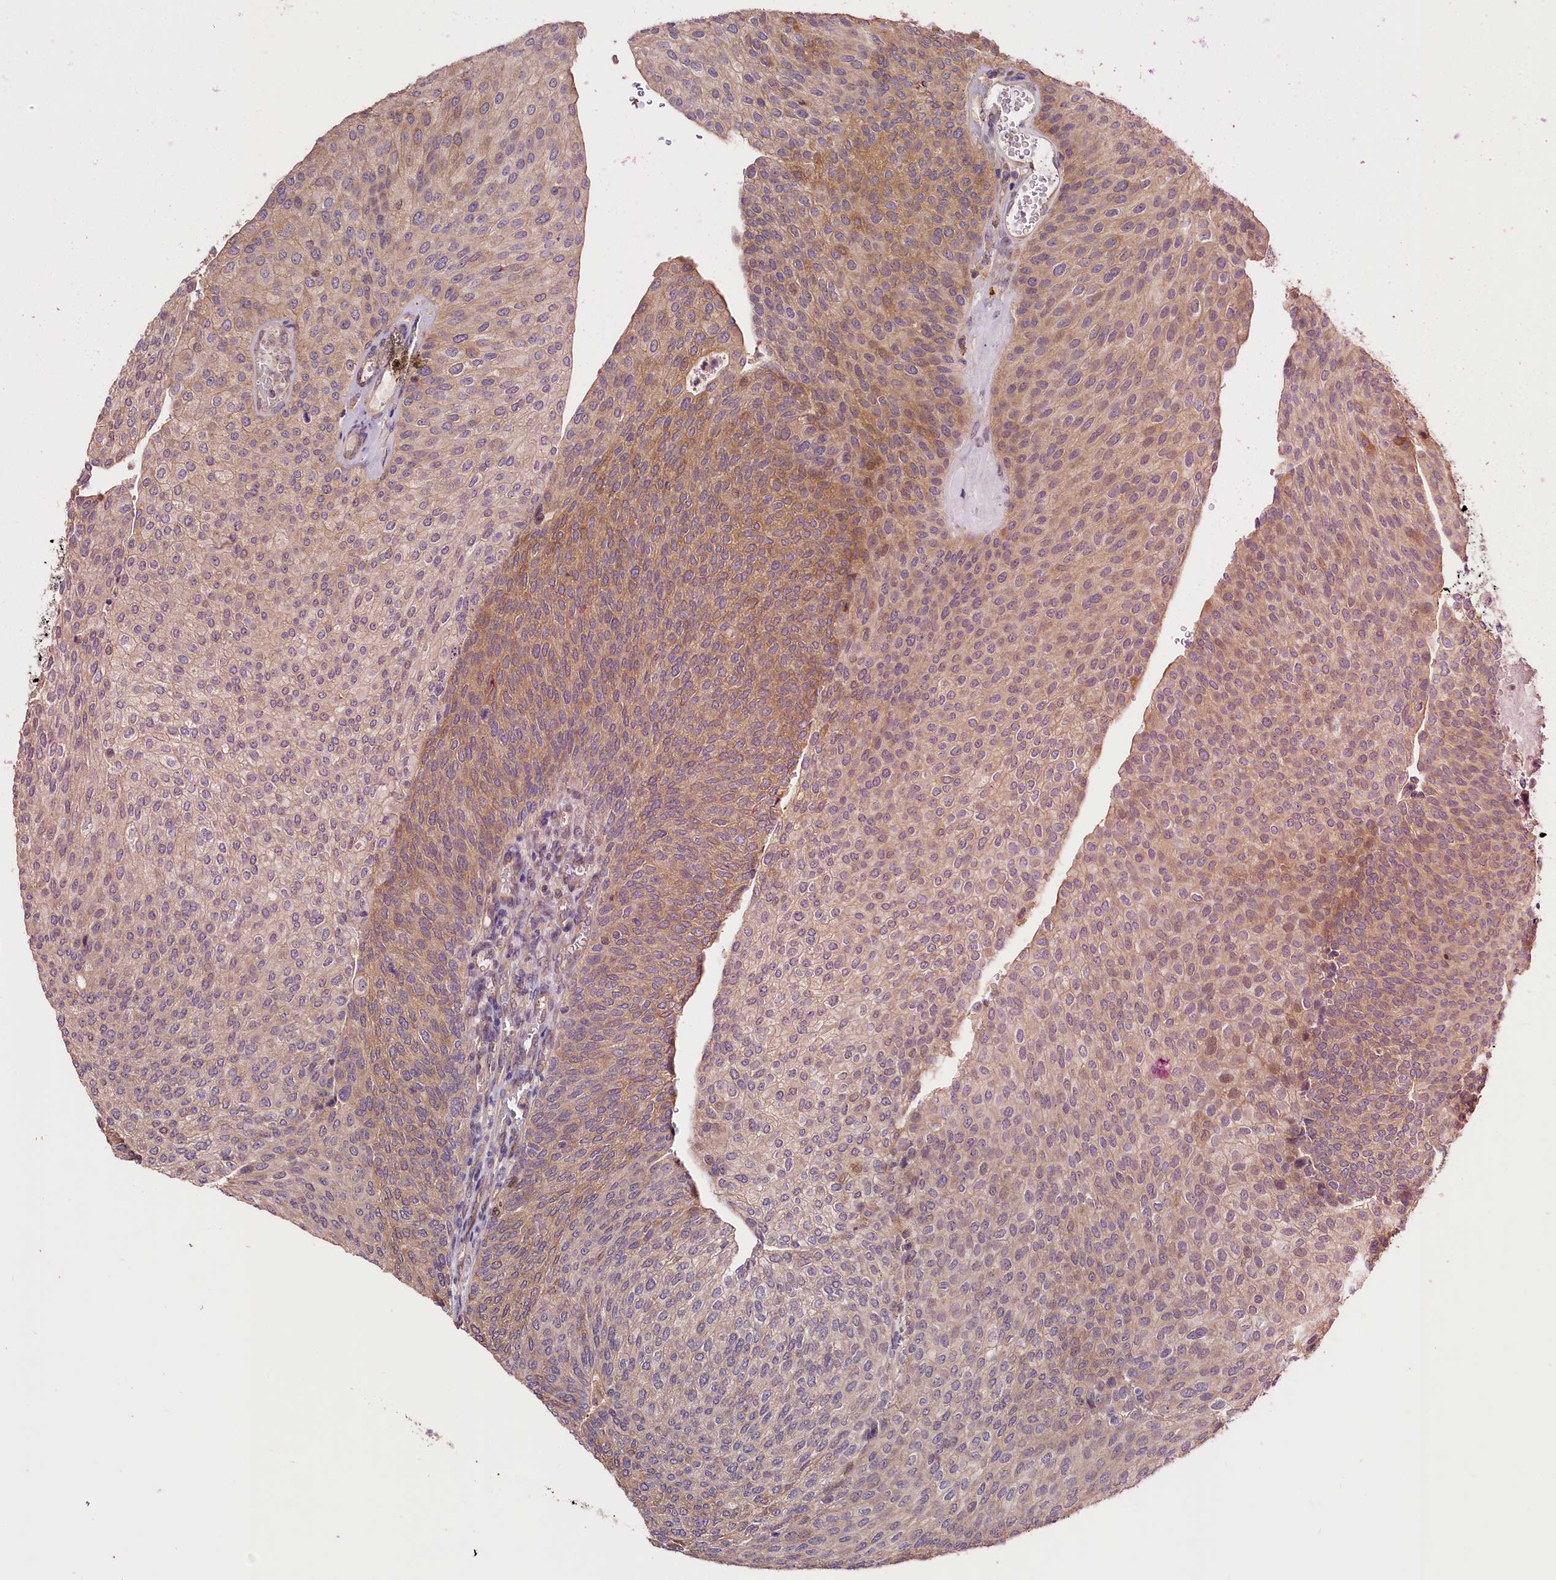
{"staining": {"intensity": "weak", "quantity": "25%-75%", "location": "cytoplasmic/membranous"}, "tissue": "urothelial cancer", "cell_type": "Tumor cells", "image_type": "cancer", "snomed": [{"axis": "morphology", "description": "Urothelial carcinoma, High grade"}, {"axis": "topography", "description": "Urinary bladder"}], "caption": "Immunohistochemistry (IHC) micrograph of neoplastic tissue: urothelial cancer stained using immunohistochemistry (IHC) shows low levels of weak protein expression localized specifically in the cytoplasmic/membranous of tumor cells, appearing as a cytoplasmic/membranous brown color.", "gene": "CES3", "patient": {"sex": "female", "age": 79}}